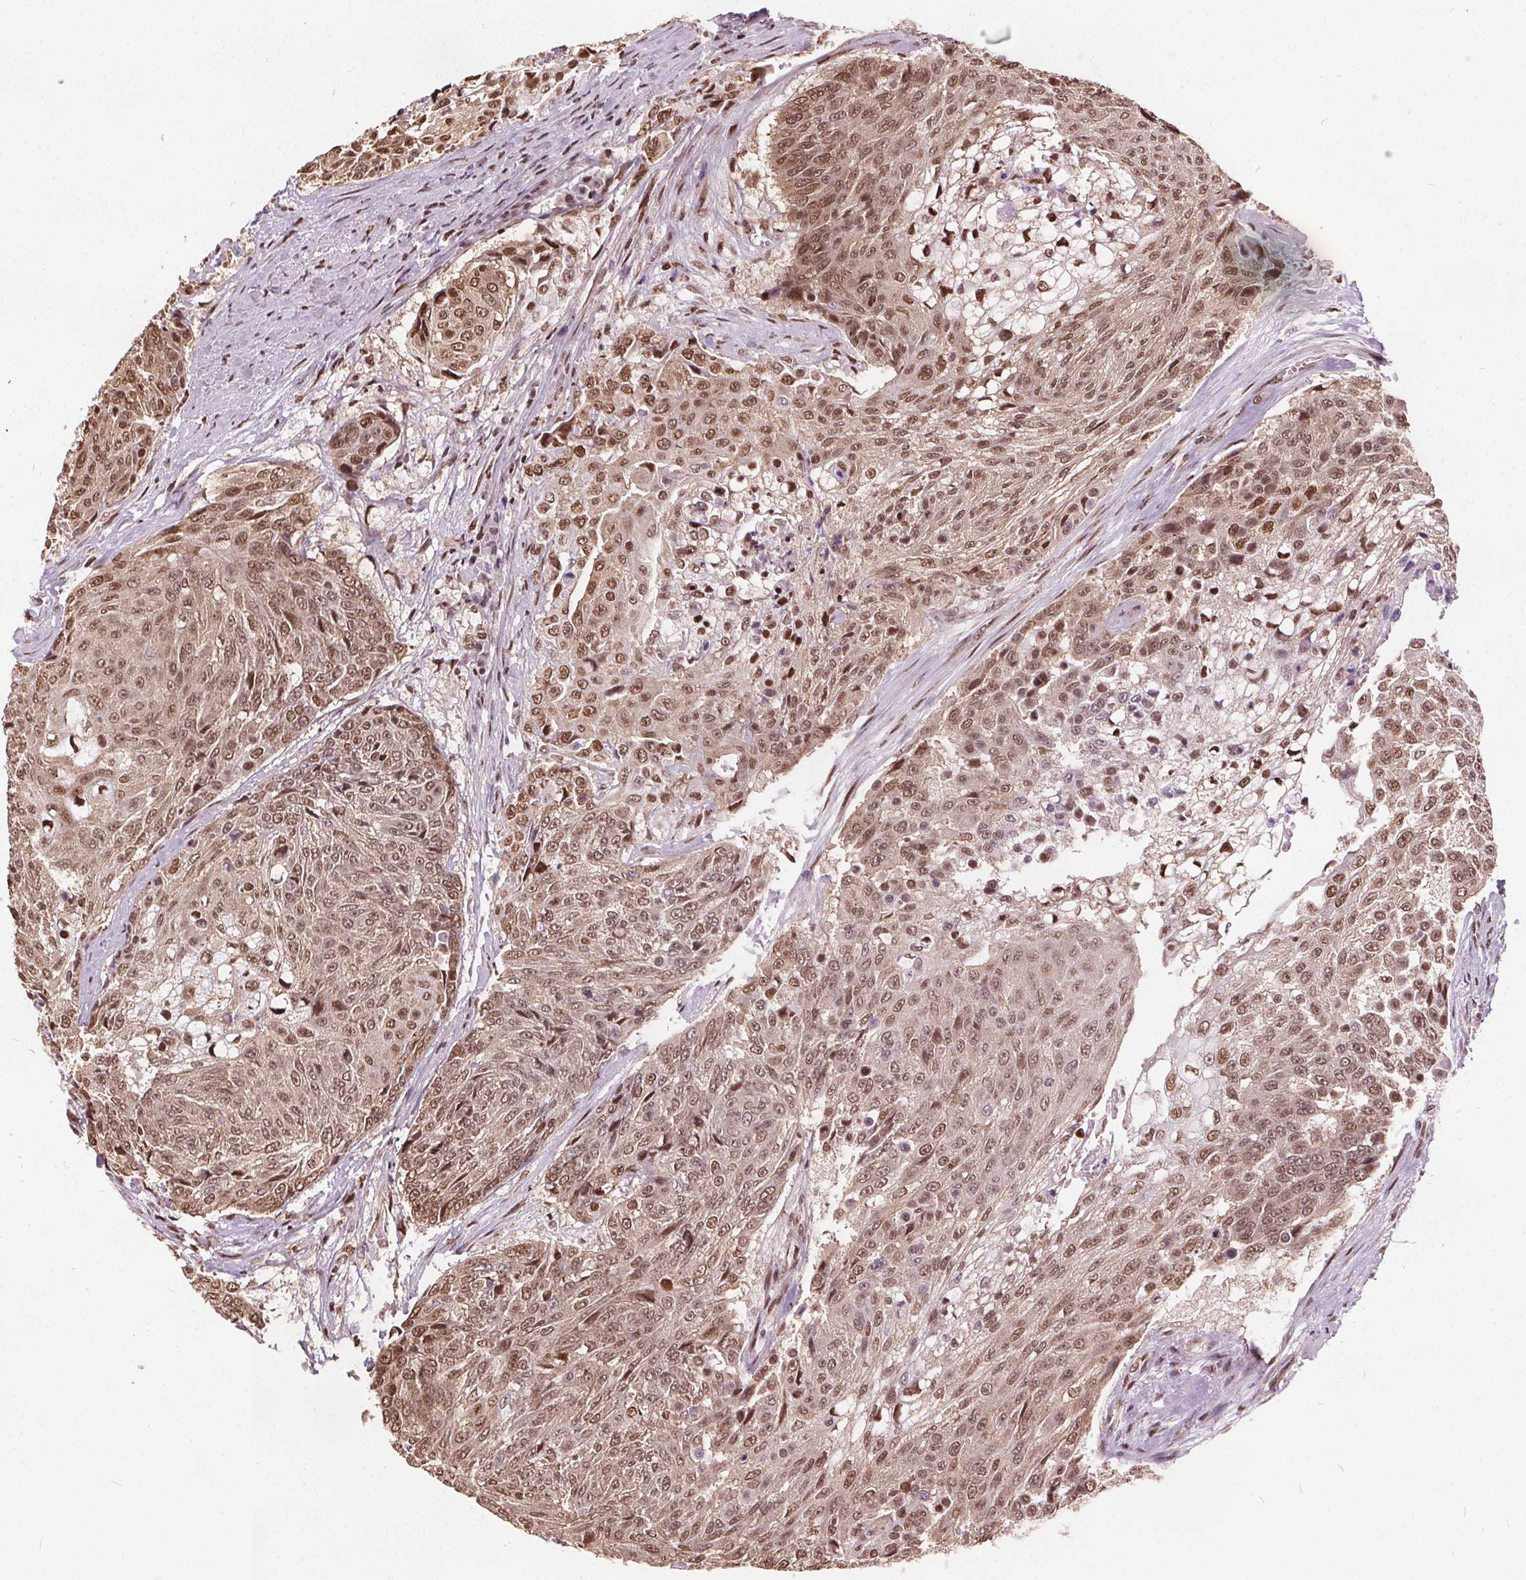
{"staining": {"intensity": "moderate", "quantity": ">75%", "location": "nuclear"}, "tissue": "urothelial cancer", "cell_type": "Tumor cells", "image_type": "cancer", "snomed": [{"axis": "morphology", "description": "Urothelial carcinoma, High grade"}, {"axis": "topography", "description": "Urinary bladder"}], "caption": "Protein staining displays moderate nuclear expression in about >75% of tumor cells in urothelial carcinoma (high-grade).", "gene": "ISLR2", "patient": {"sex": "female", "age": 63}}